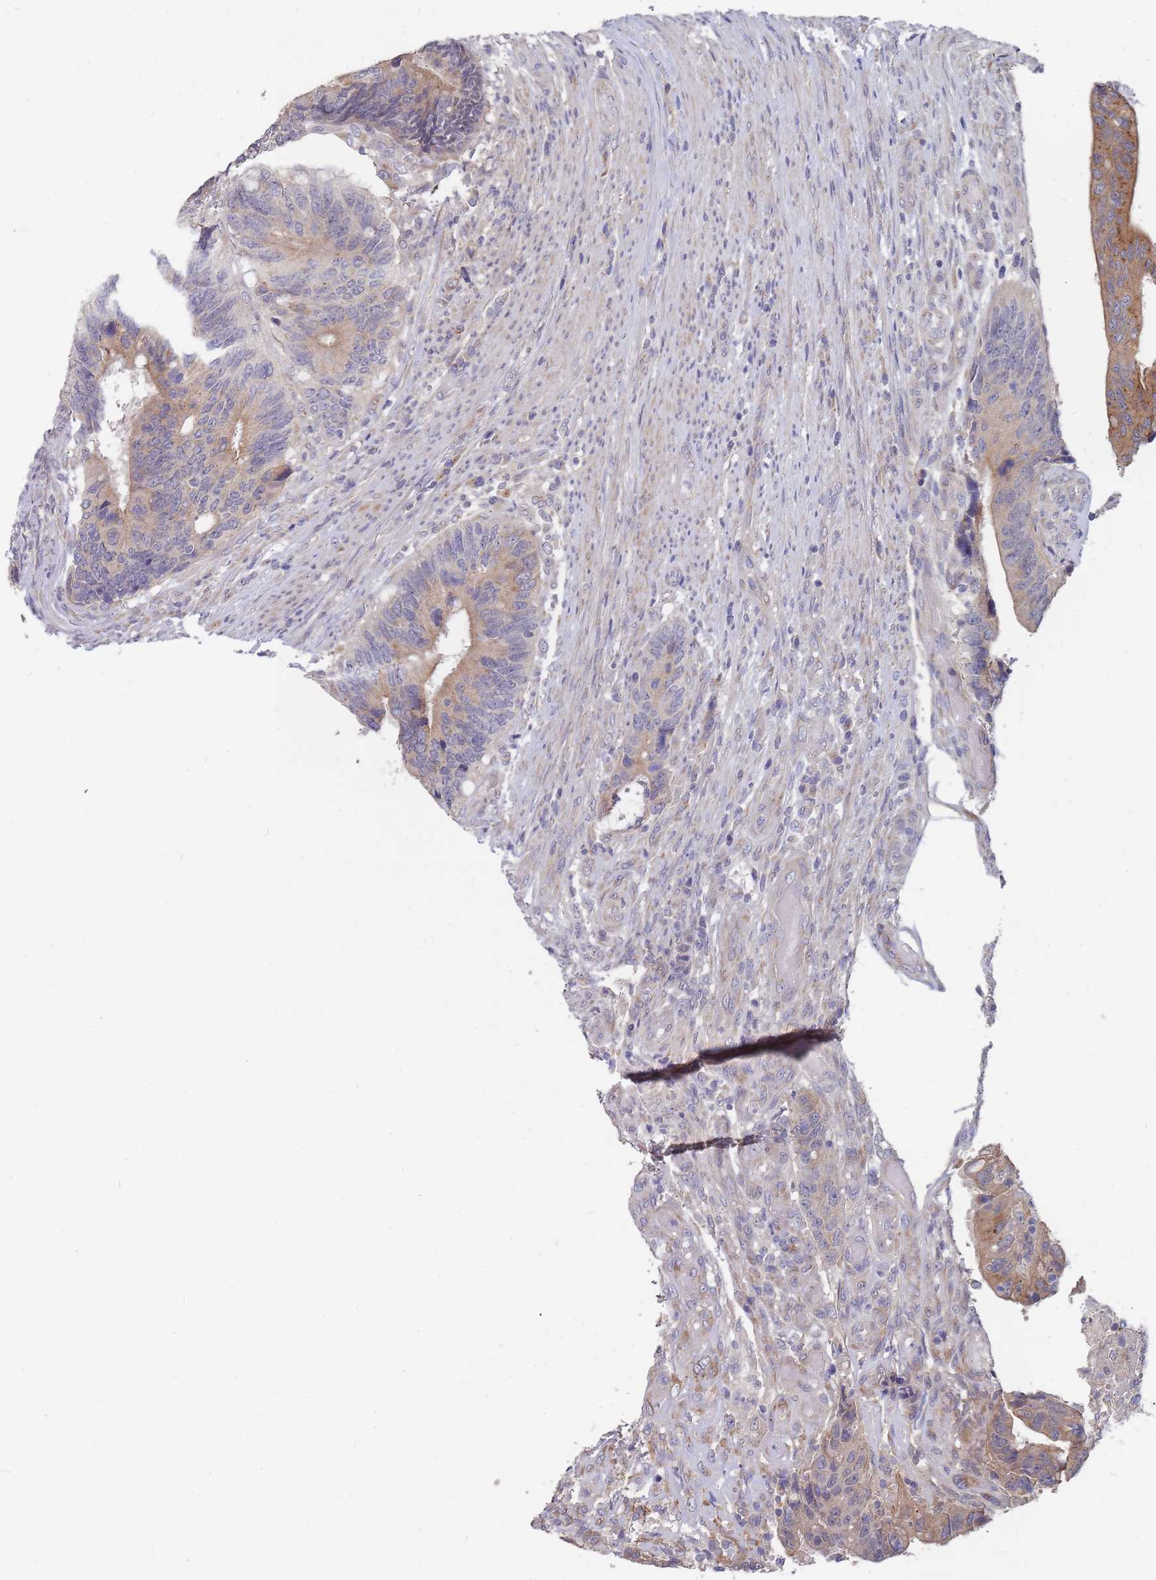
{"staining": {"intensity": "moderate", "quantity": "25%-75%", "location": "cytoplasmic/membranous"}, "tissue": "colorectal cancer", "cell_type": "Tumor cells", "image_type": "cancer", "snomed": [{"axis": "morphology", "description": "Adenocarcinoma, NOS"}, {"axis": "topography", "description": "Colon"}], "caption": "Colorectal cancer stained with a brown dye shows moderate cytoplasmic/membranous positive expression in about 25%-75% of tumor cells.", "gene": "SLC35F5", "patient": {"sex": "male", "age": 87}}